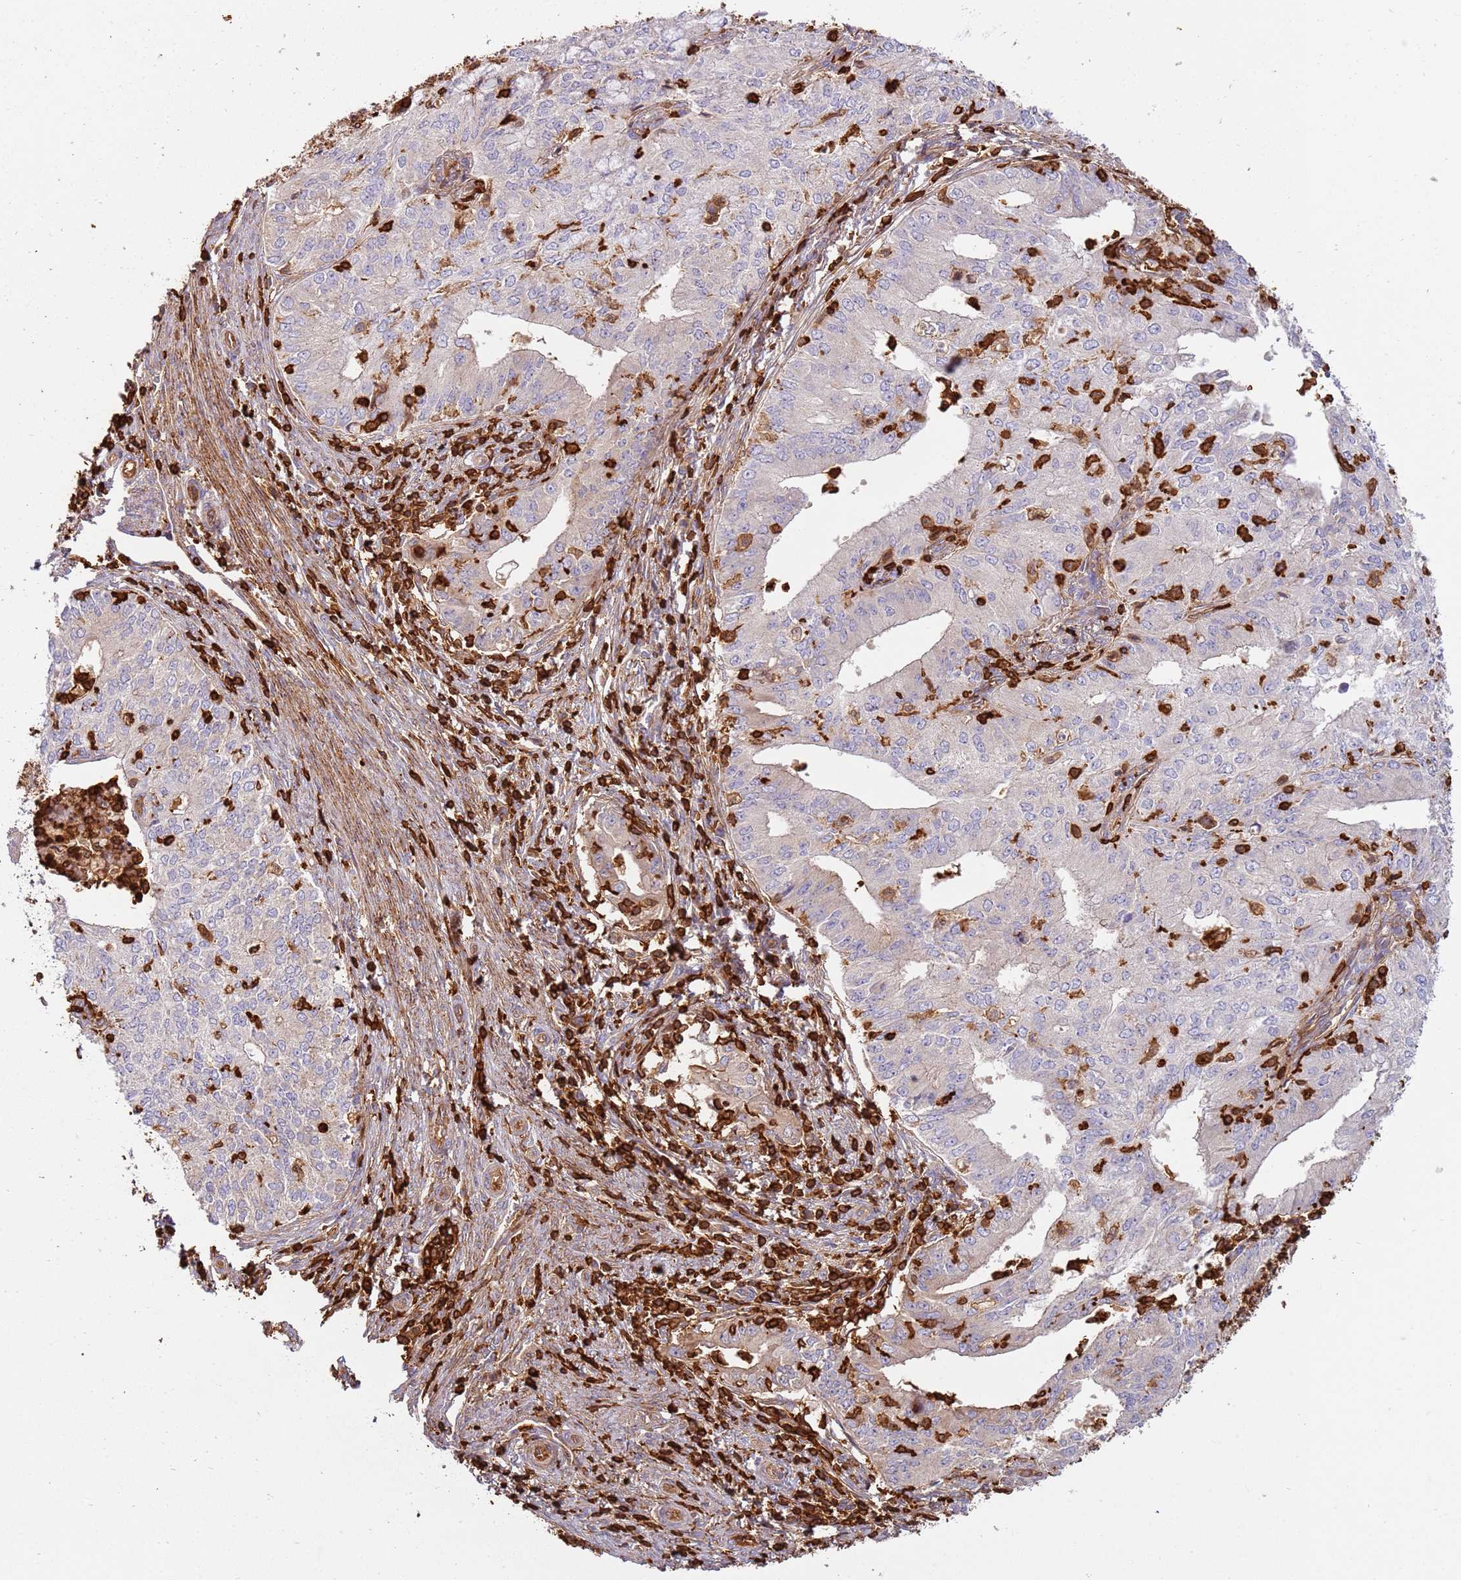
{"staining": {"intensity": "weak", "quantity": "<25%", "location": "cytoplasmic/membranous"}, "tissue": "endometrial cancer", "cell_type": "Tumor cells", "image_type": "cancer", "snomed": [{"axis": "morphology", "description": "Adenocarcinoma, NOS"}, {"axis": "topography", "description": "Endometrium"}], "caption": "There is no significant expression in tumor cells of endometrial cancer.", "gene": "OR6P1", "patient": {"sex": "female", "age": 50}}